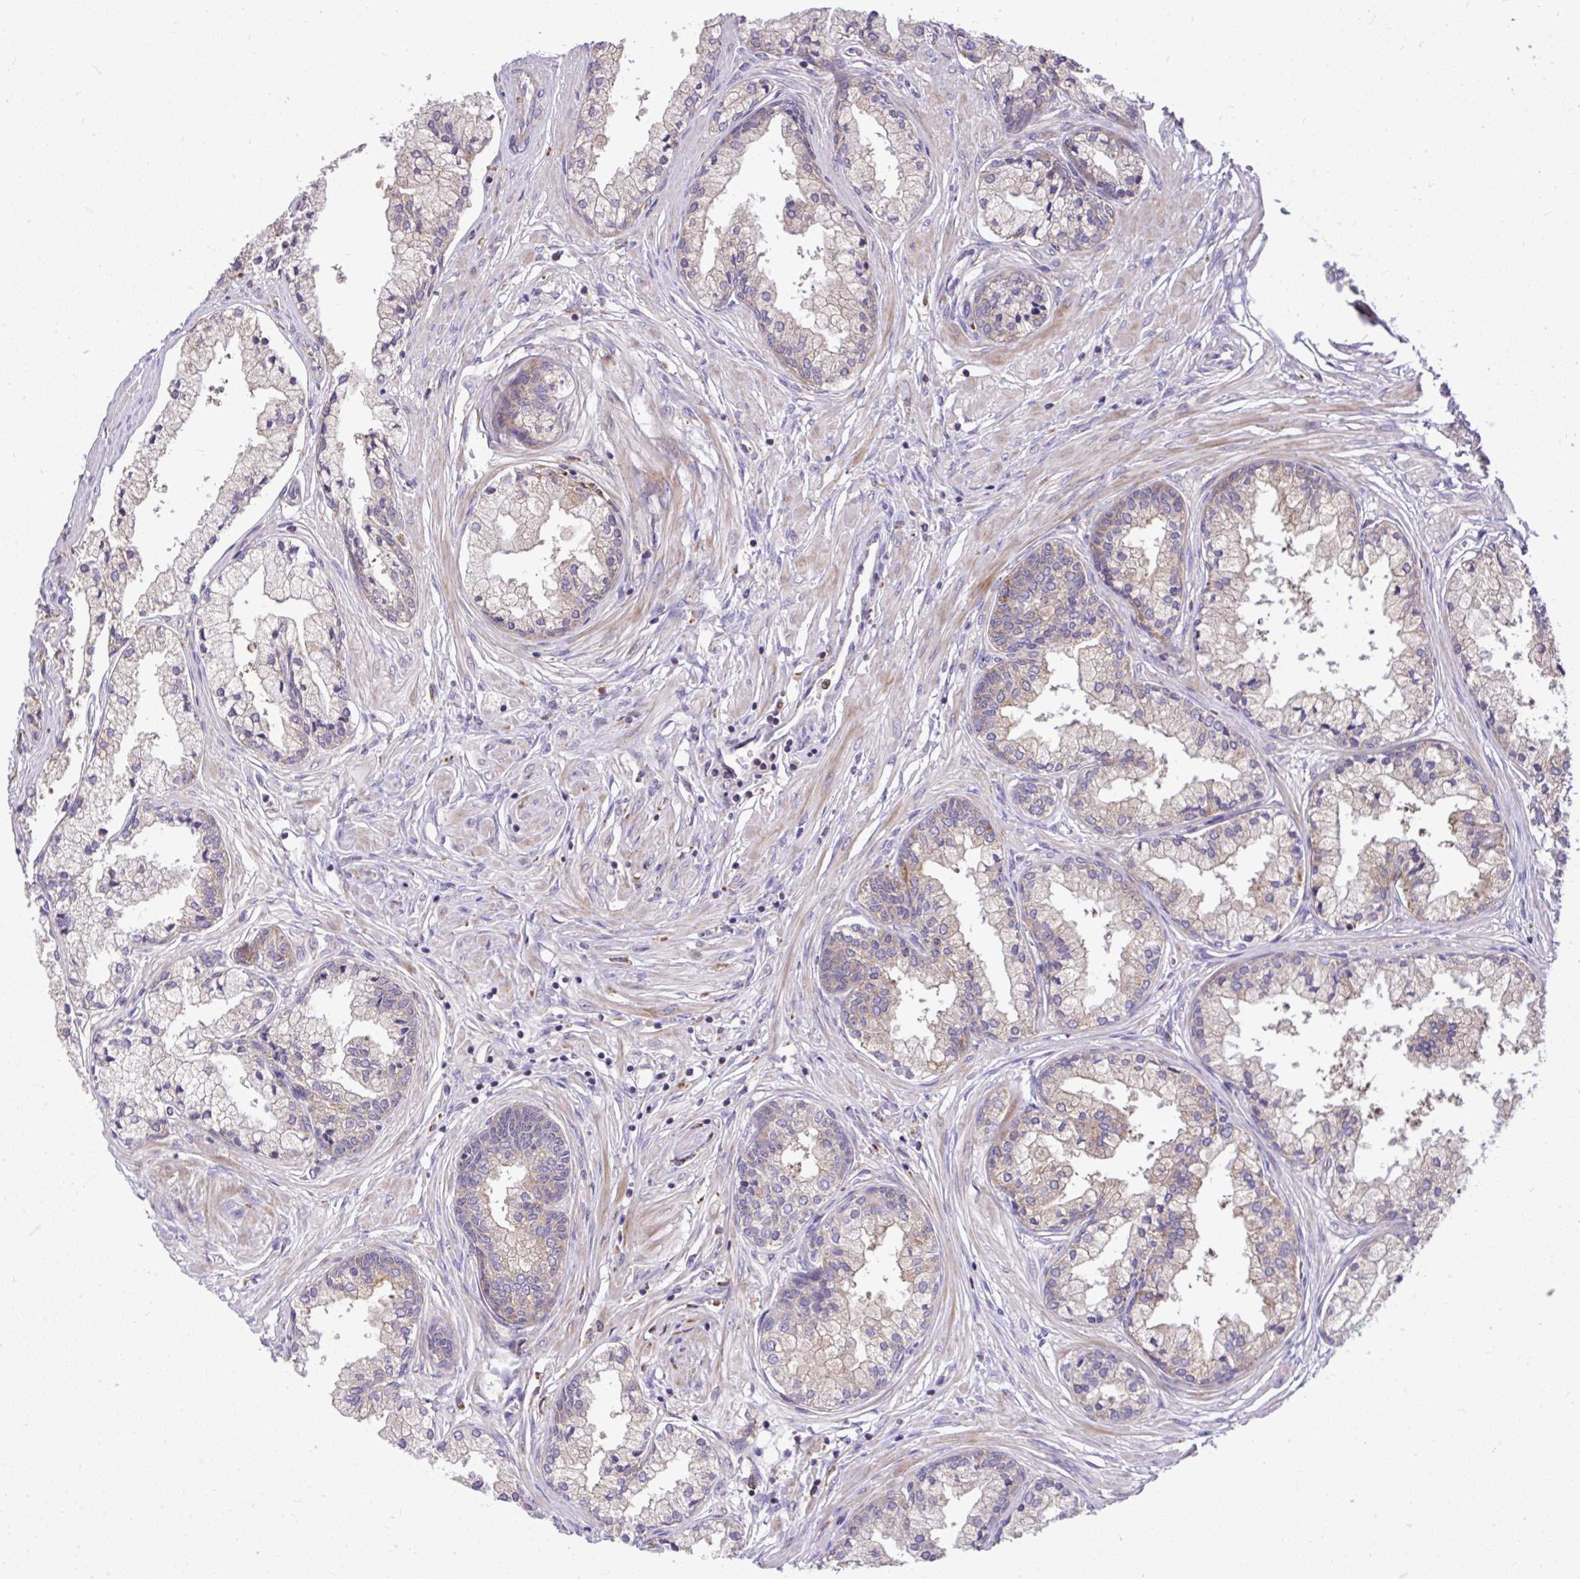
{"staining": {"intensity": "weak", "quantity": "<25%", "location": "cytoplasmic/membranous"}, "tissue": "prostate cancer", "cell_type": "Tumor cells", "image_type": "cancer", "snomed": [{"axis": "morphology", "description": "Adenocarcinoma, High grade"}, {"axis": "topography", "description": "Prostate"}], "caption": "An immunohistochemistry image of prostate cancer (adenocarcinoma (high-grade)) is shown. There is no staining in tumor cells of prostate cancer (adenocarcinoma (high-grade)).", "gene": "PAIP2", "patient": {"sex": "male", "age": 66}}